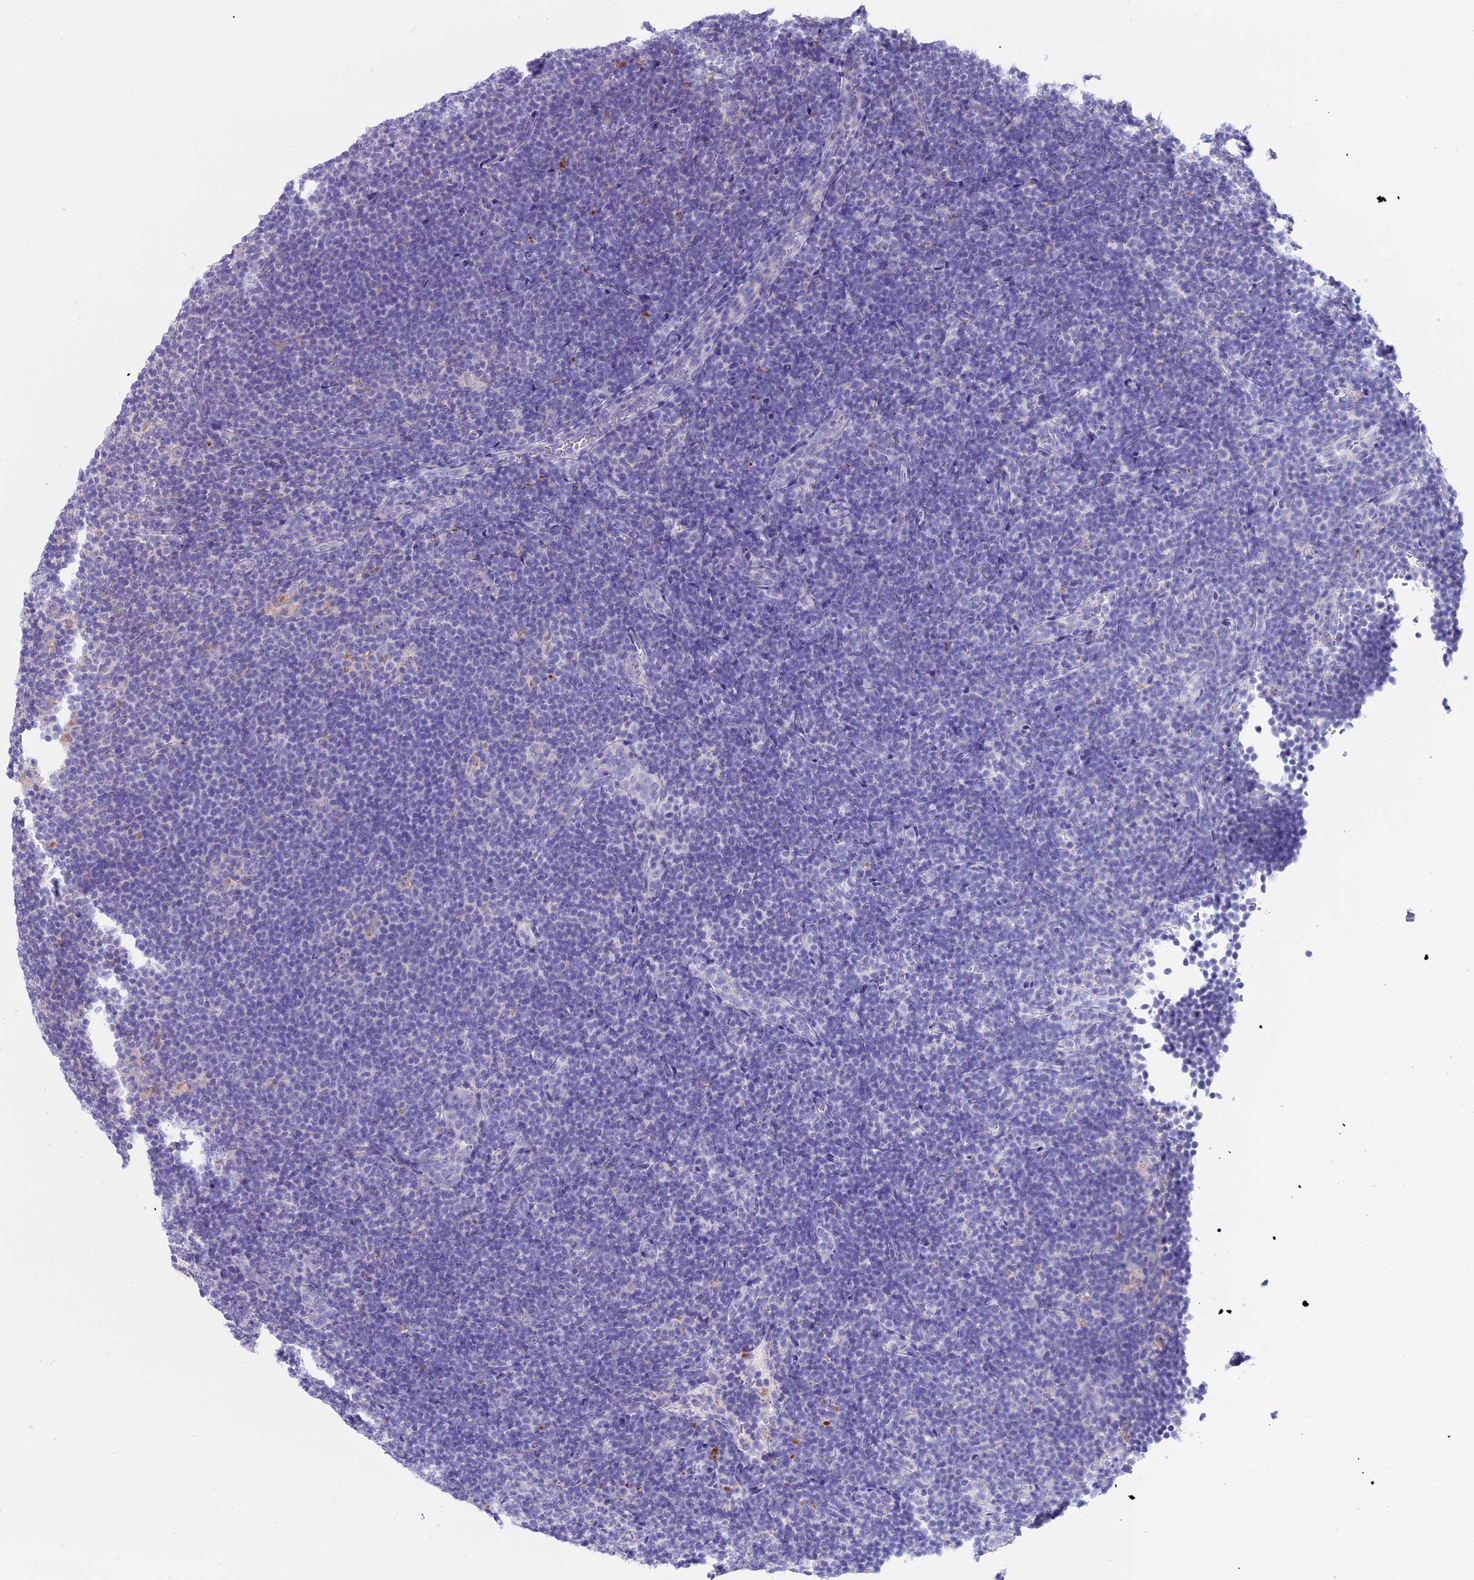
{"staining": {"intensity": "negative", "quantity": "none", "location": "none"}, "tissue": "lymphoma", "cell_type": "Tumor cells", "image_type": "cancer", "snomed": [{"axis": "morphology", "description": "Hodgkin's disease, NOS"}, {"axis": "topography", "description": "Lymph node"}], "caption": "High magnification brightfield microscopy of Hodgkin's disease stained with DAB (brown) and counterstained with hematoxylin (blue): tumor cells show no significant expression. (DAB immunohistochemistry (IHC) with hematoxylin counter stain).", "gene": "LYPD6", "patient": {"sex": "female", "age": 57}}